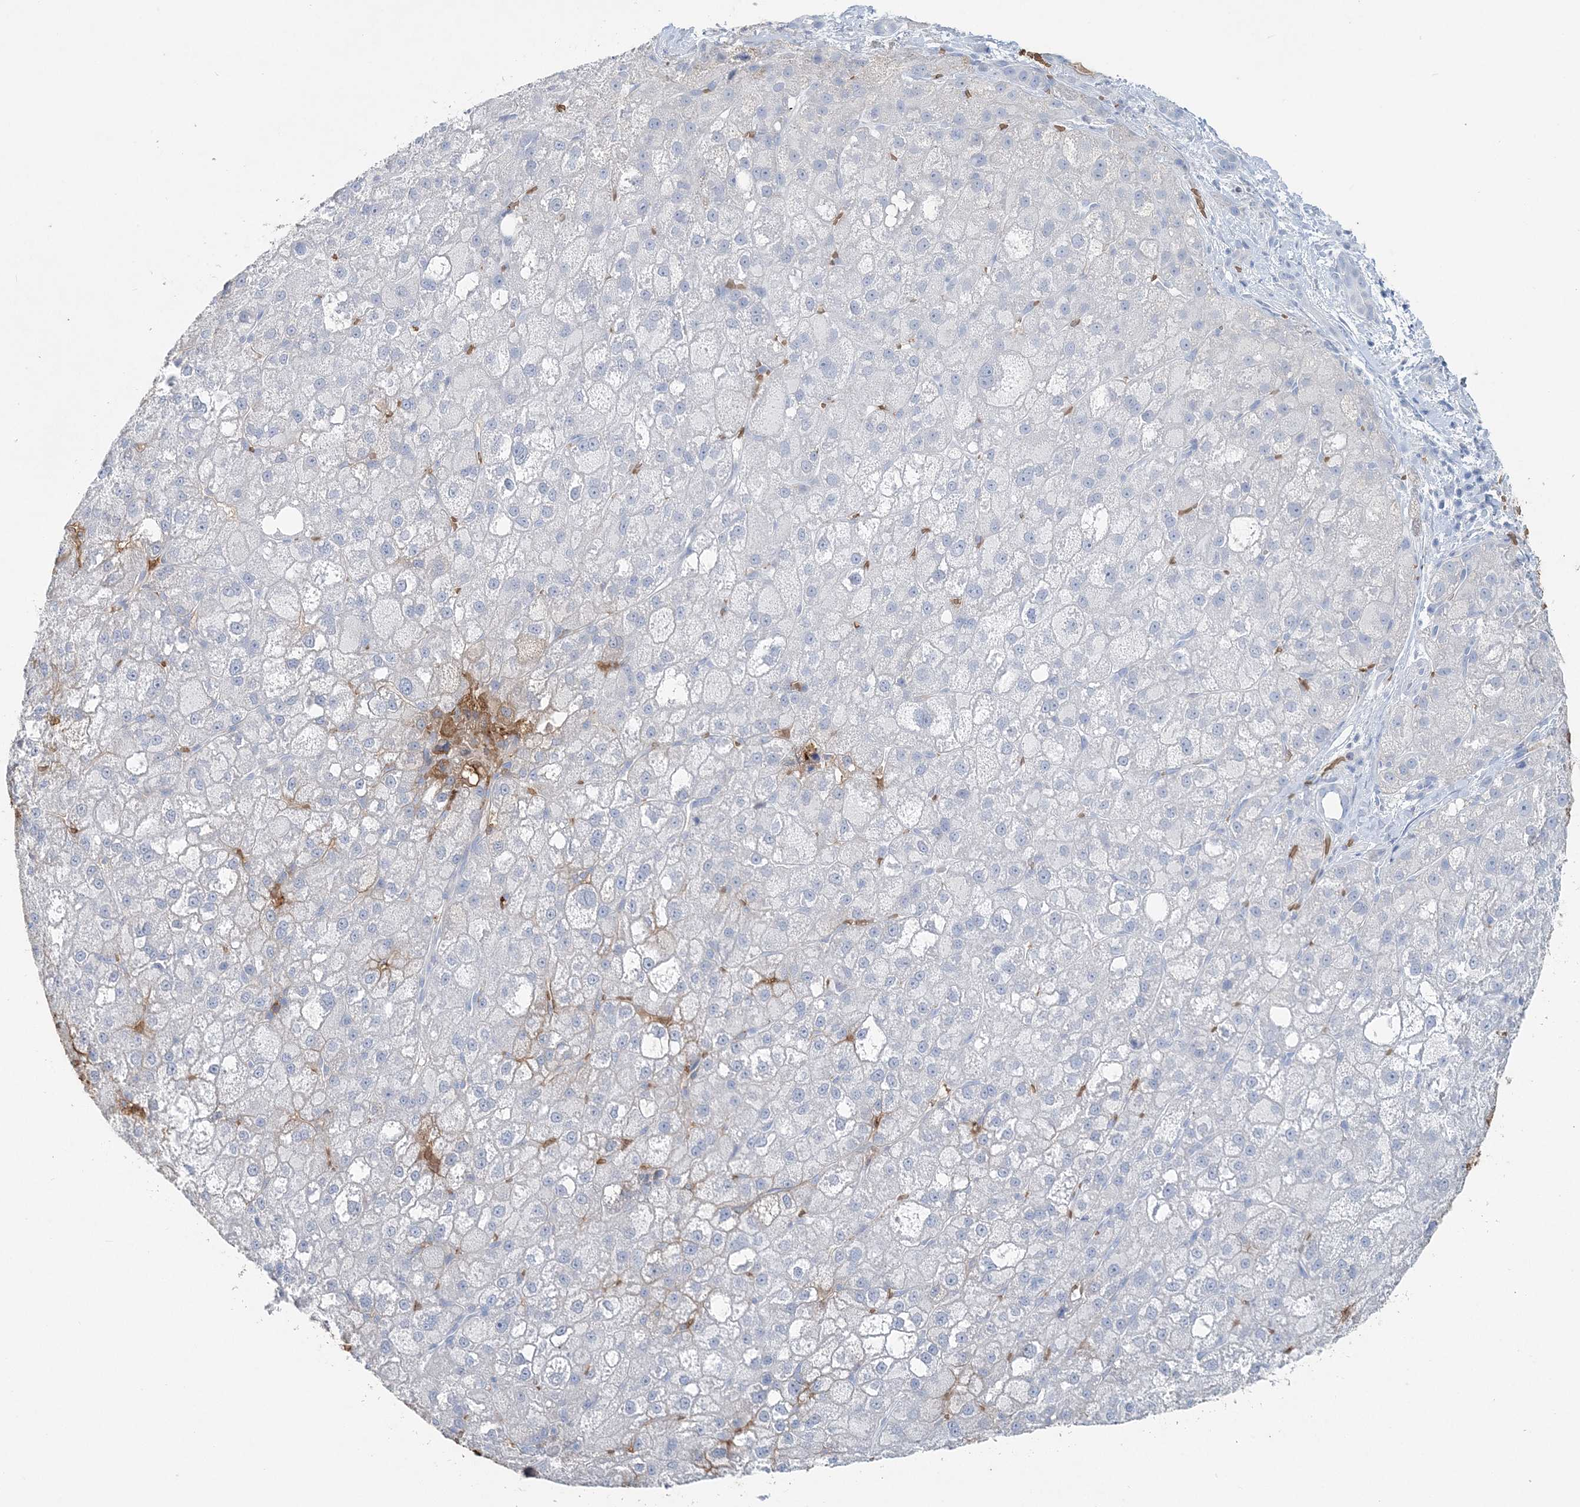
{"staining": {"intensity": "negative", "quantity": "none", "location": "none"}, "tissue": "liver cancer", "cell_type": "Tumor cells", "image_type": "cancer", "snomed": [{"axis": "morphology", "description": "Carcinoma, Hepatocellular, NOS"}, {"axis": "topography", "description": "Liver"}], "caption": "The histopathology image displays no significant staining in tumor cells of liver hepatocellular carcinoma. The staining was performed using DAB to visualize the protein expression in brown, while the nuclei were stained in blue with hematoxylin (Magnification: 20x).", "gene": "HBD", "patient": {"sex": "male", "age": 57}}